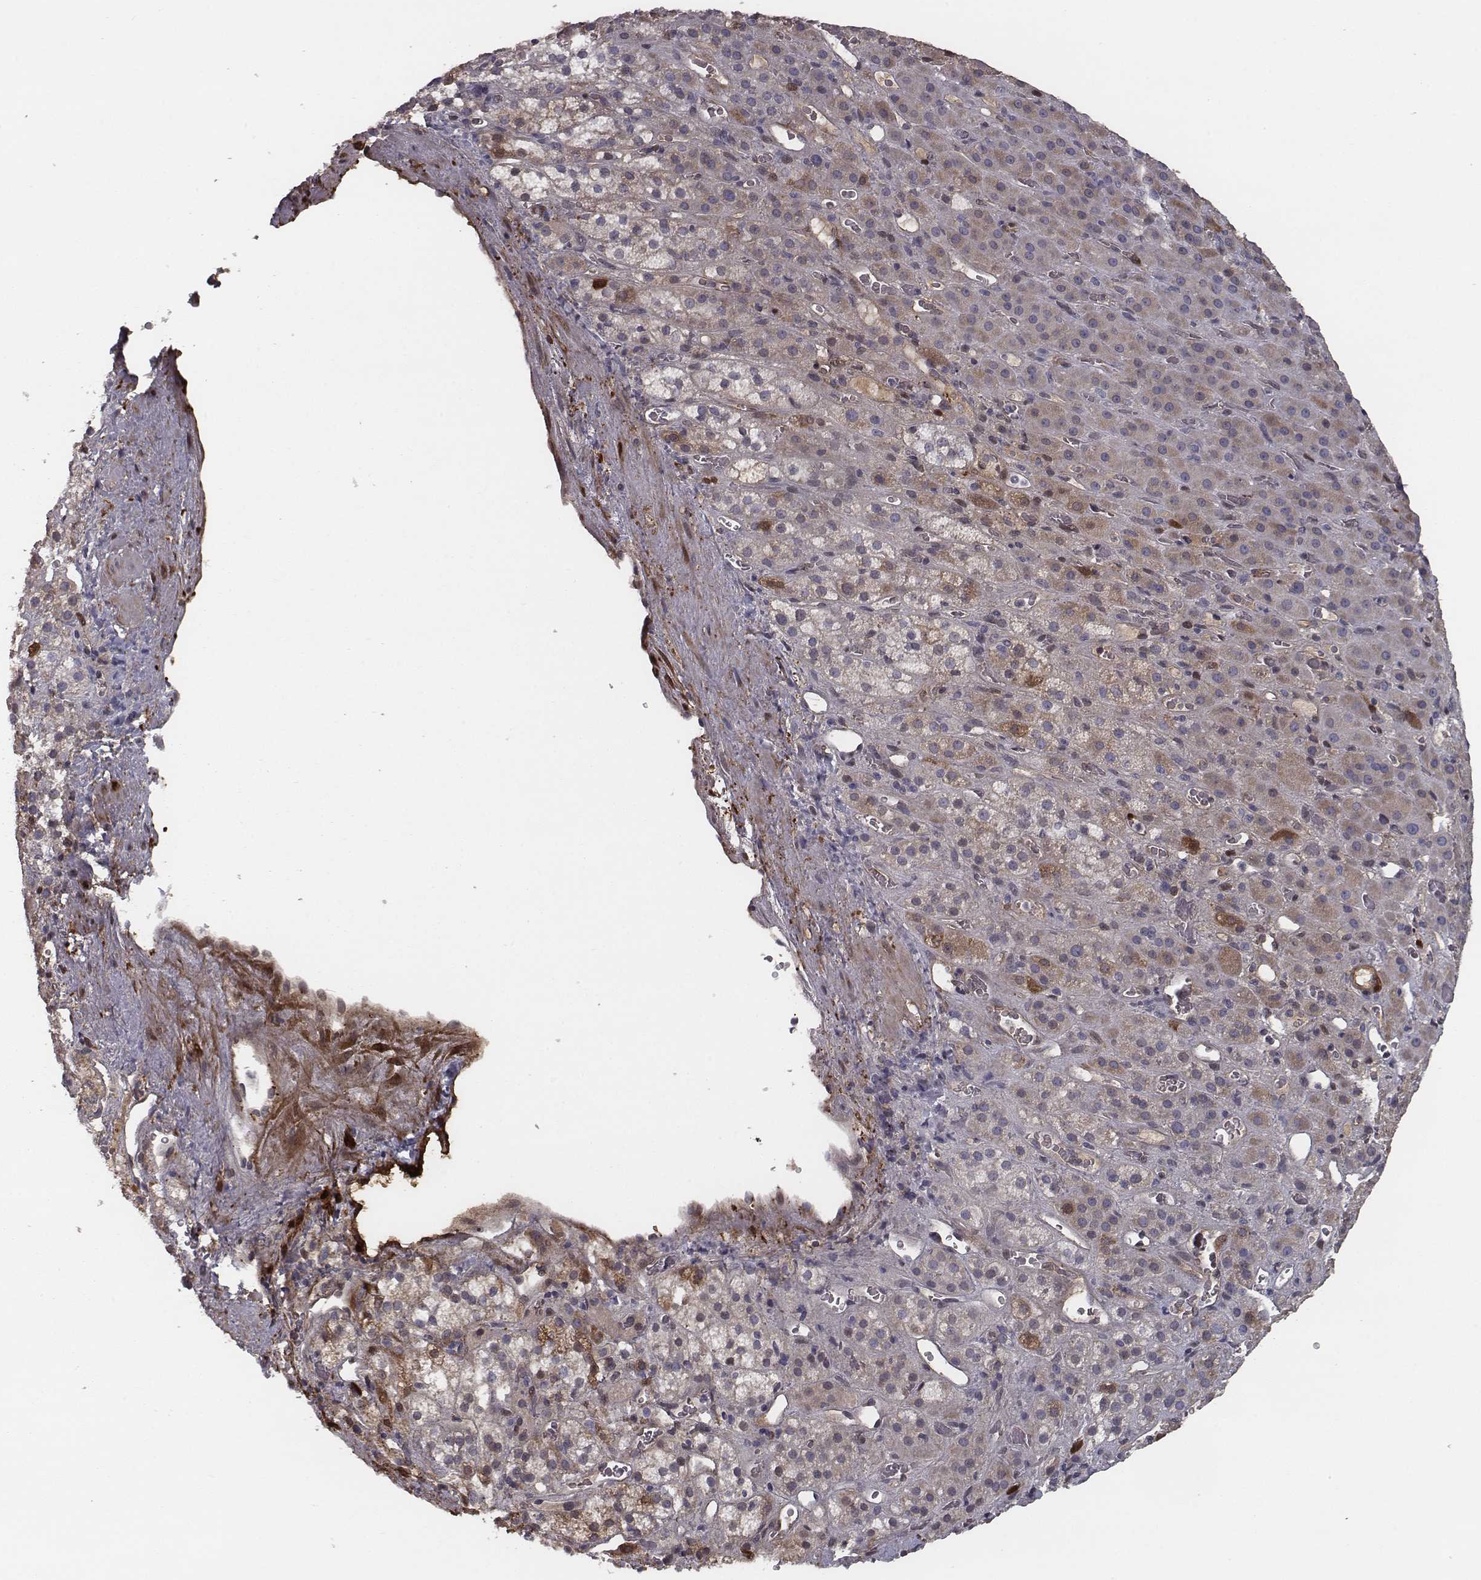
{"staining": {"intensity": "moderate", "quantity": ">75%", "location": "cytoplasmic/membranous"}, "tissue": "adrenal gland", "cell_type": "Glandular cells", "image_type": "normal", "snomed": [{"axis": "morphology", "description": "Normal tissue, NOS"}, {"axis": "topography", "description": "Adrenal gland"}], "caption": "Immunohistochemistry of benign human adrenal gland reveals medium levels of moderate cytoplasmic/membranous expression in approximately >75% of glandular cells.", "gene": "ISYNA1", "patient": {"sex": "male", "age": 57}}